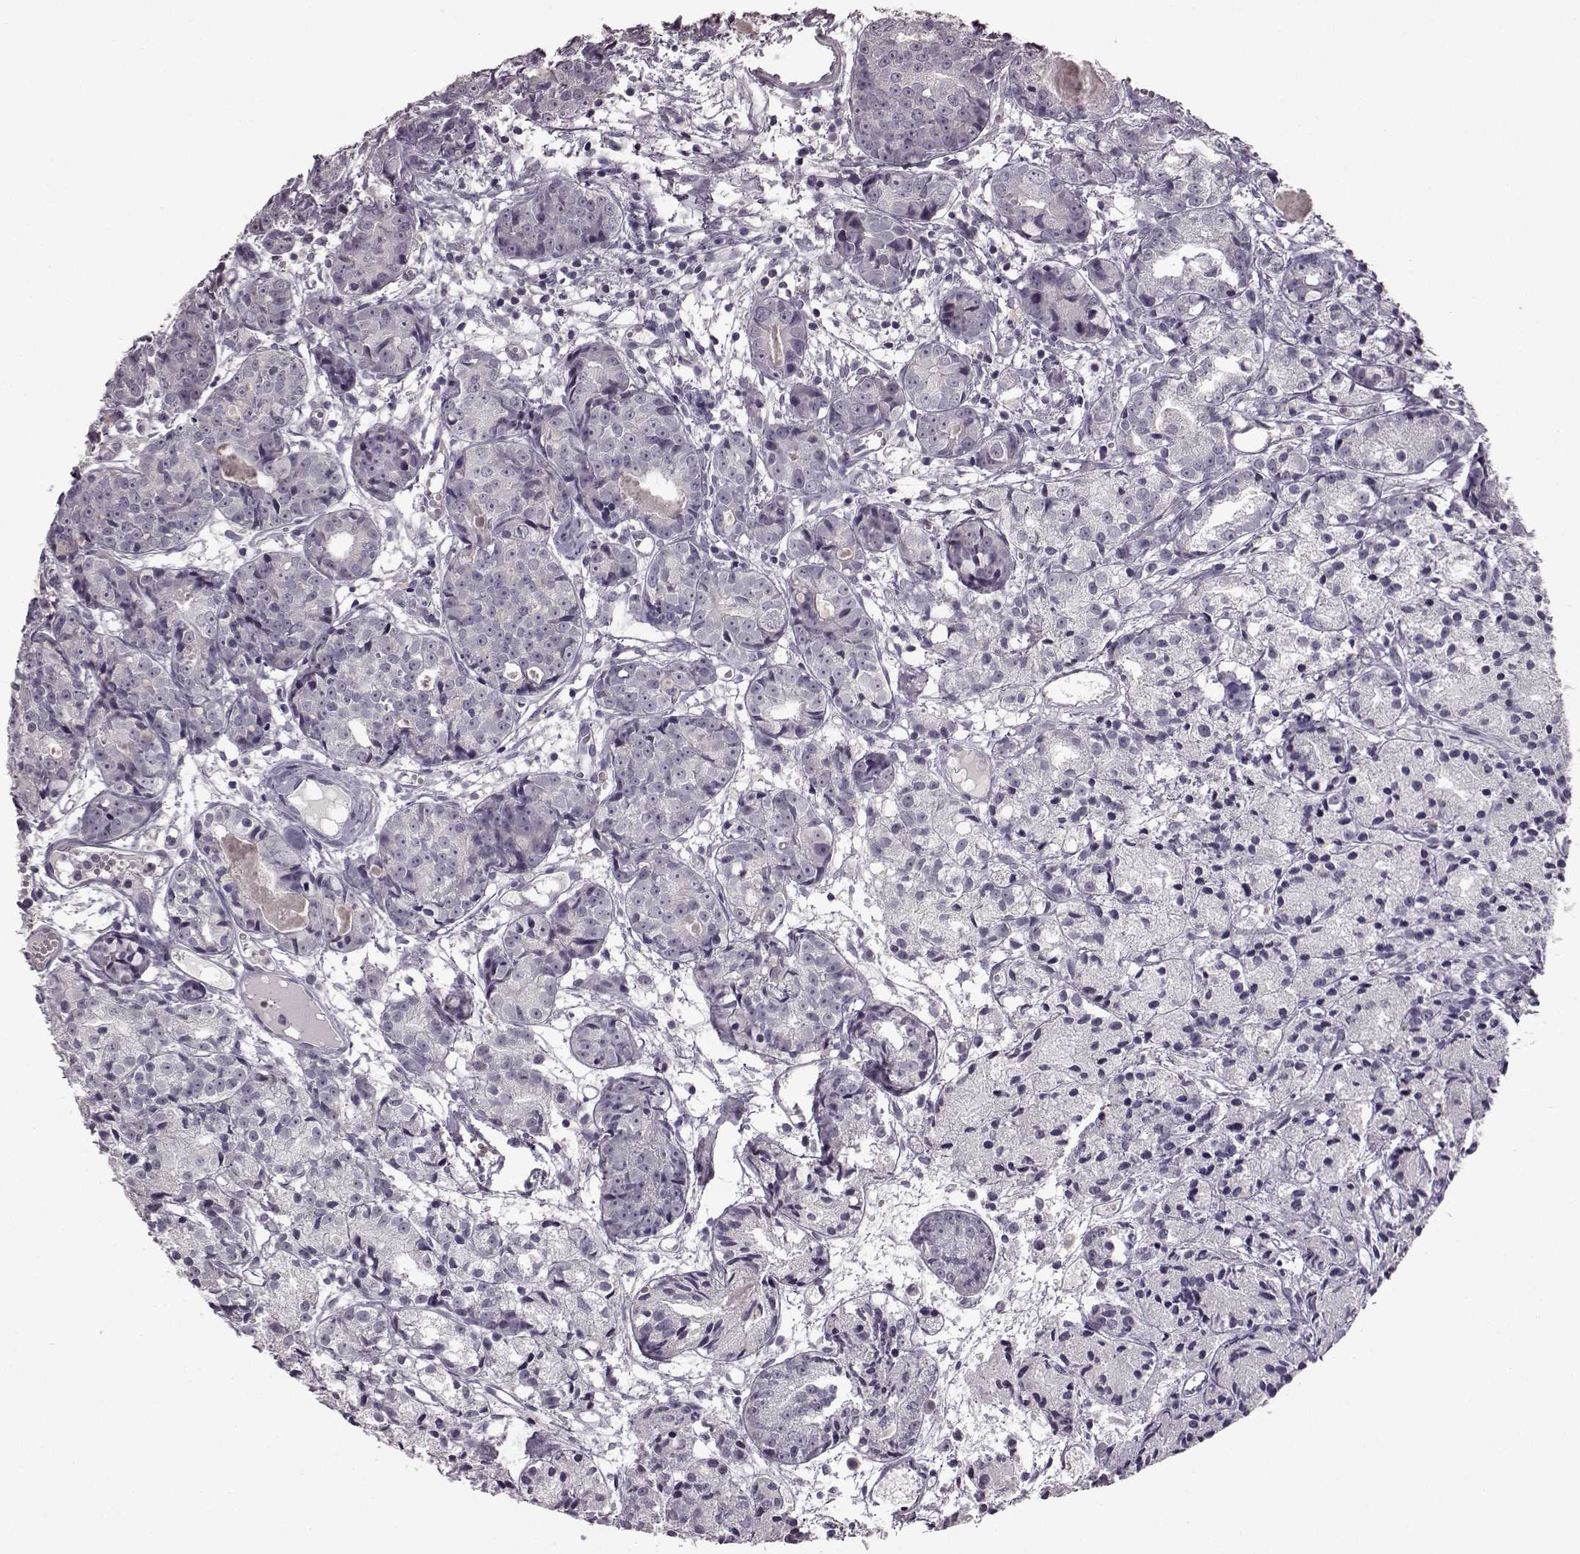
{"staining": {"intensity": "negative", "quantity": "none", "location": "none"}, "tissue": "prostate cancer", "cell_type": "Tumor cells", "image_type": "cancer", "snomed": [{"axis": "morphology", "description": "Adenocarcinoma, Medium grade"}, {"axis": "topography", "description": "Prostate"}], "caption": "Immunohistochemical staining of prostate cancer (adenocarcinoma (medium-grade)) displays no significant expression in tumor cells.", "gene": "LHB", "patient": {"sex": "male", "age": 74}}